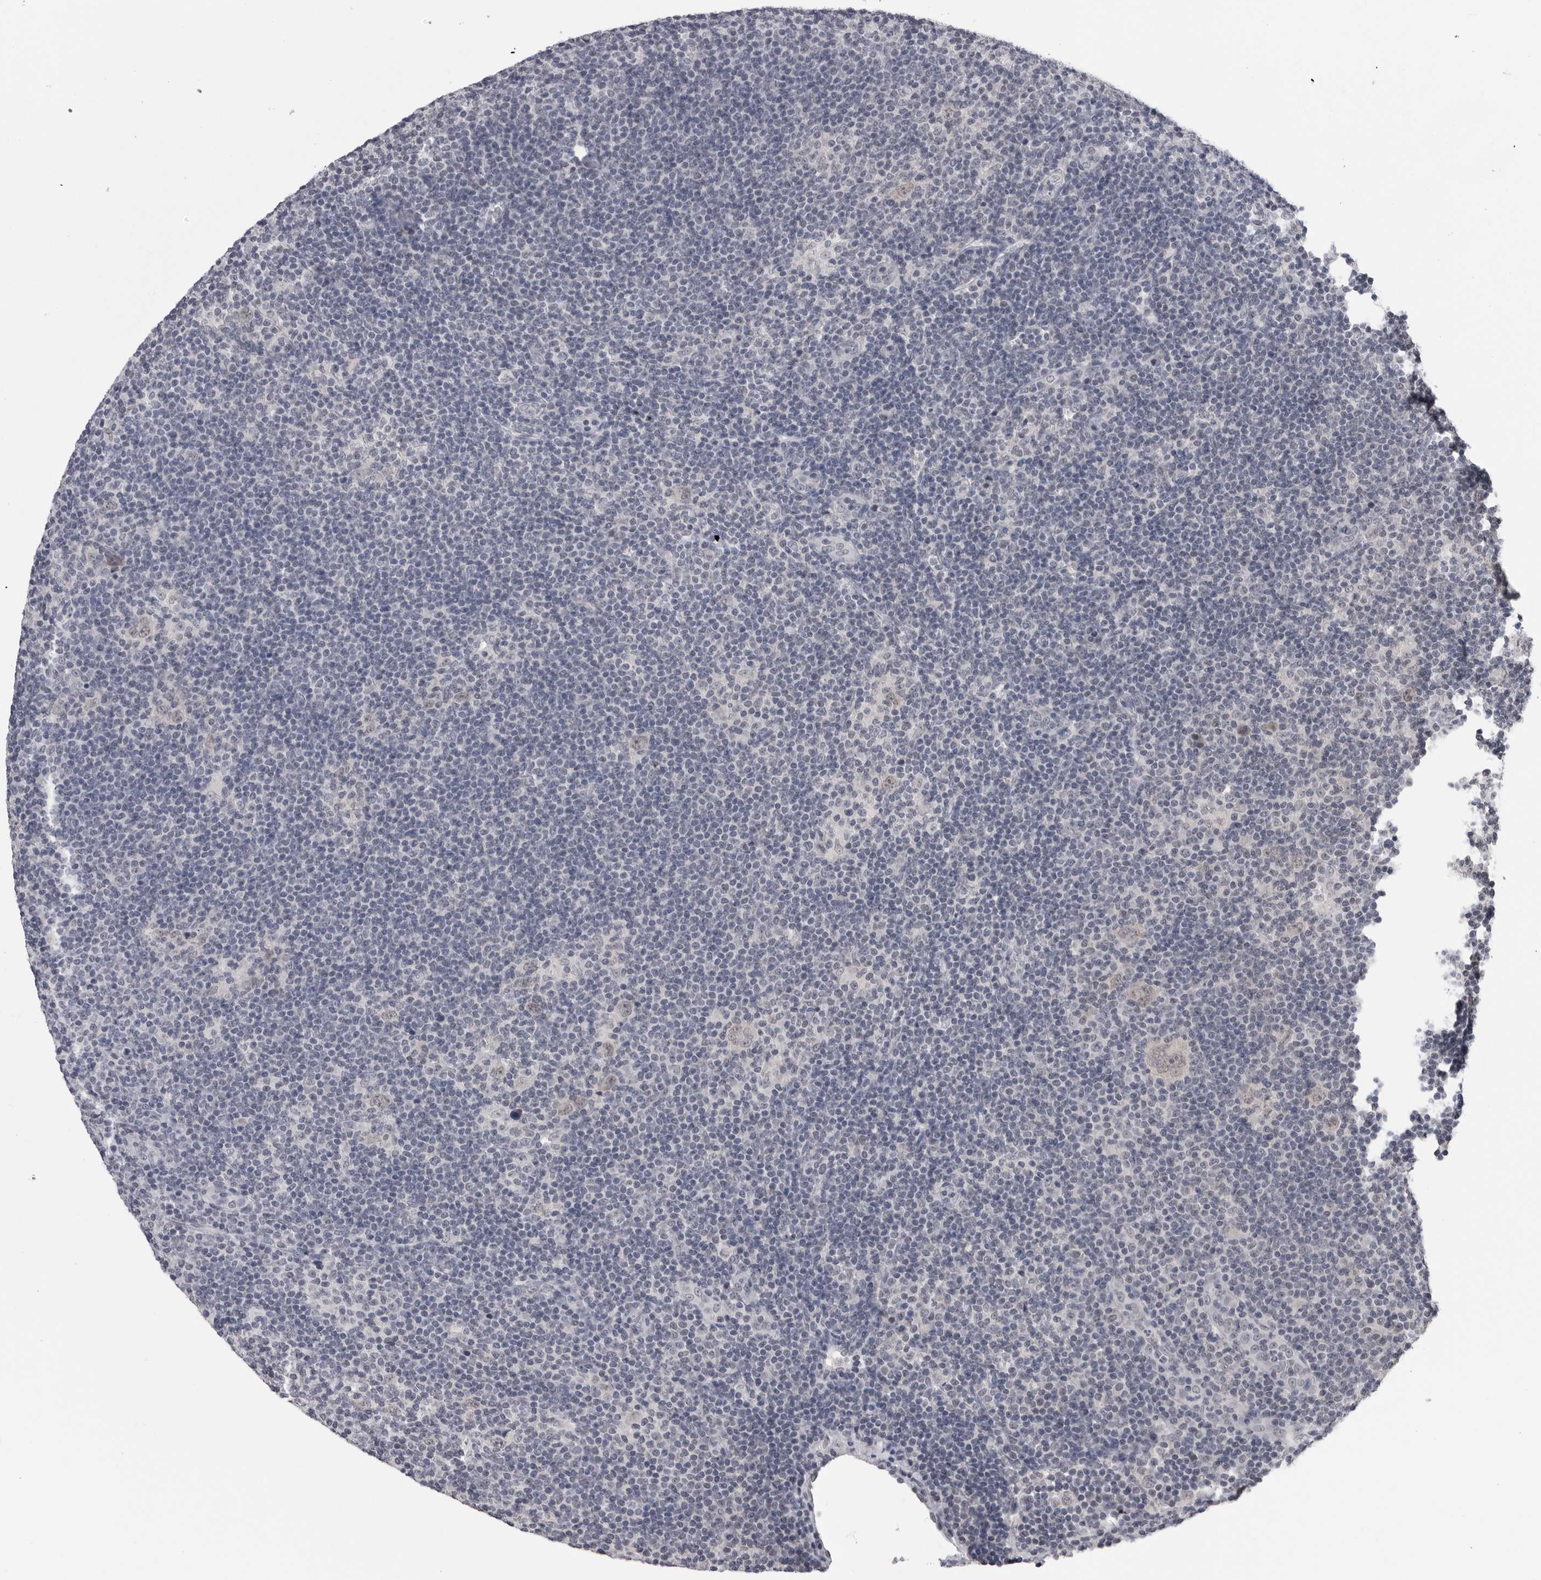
{"staining": {"intensity": "weak", "quantity": "<25%", "location": "nuclear"}, "tissue": "lymphoma", "cell_type": "Tumor cells", "image_type": "cancer", "snomed": [{"axis": "morphology", "description": "Hodgkin's disease, NOS"}, {"axis": "topography", "description": "Lymph node"}], "caption": "Immunohistochemistry histopathology image of neoplastic tissue: human Hodgkin's disease stained with DAB demonstrates no significant protein staining in tumor cells.", "gene": "DLG2", "patient": {"sex": "female", "age": 57}}